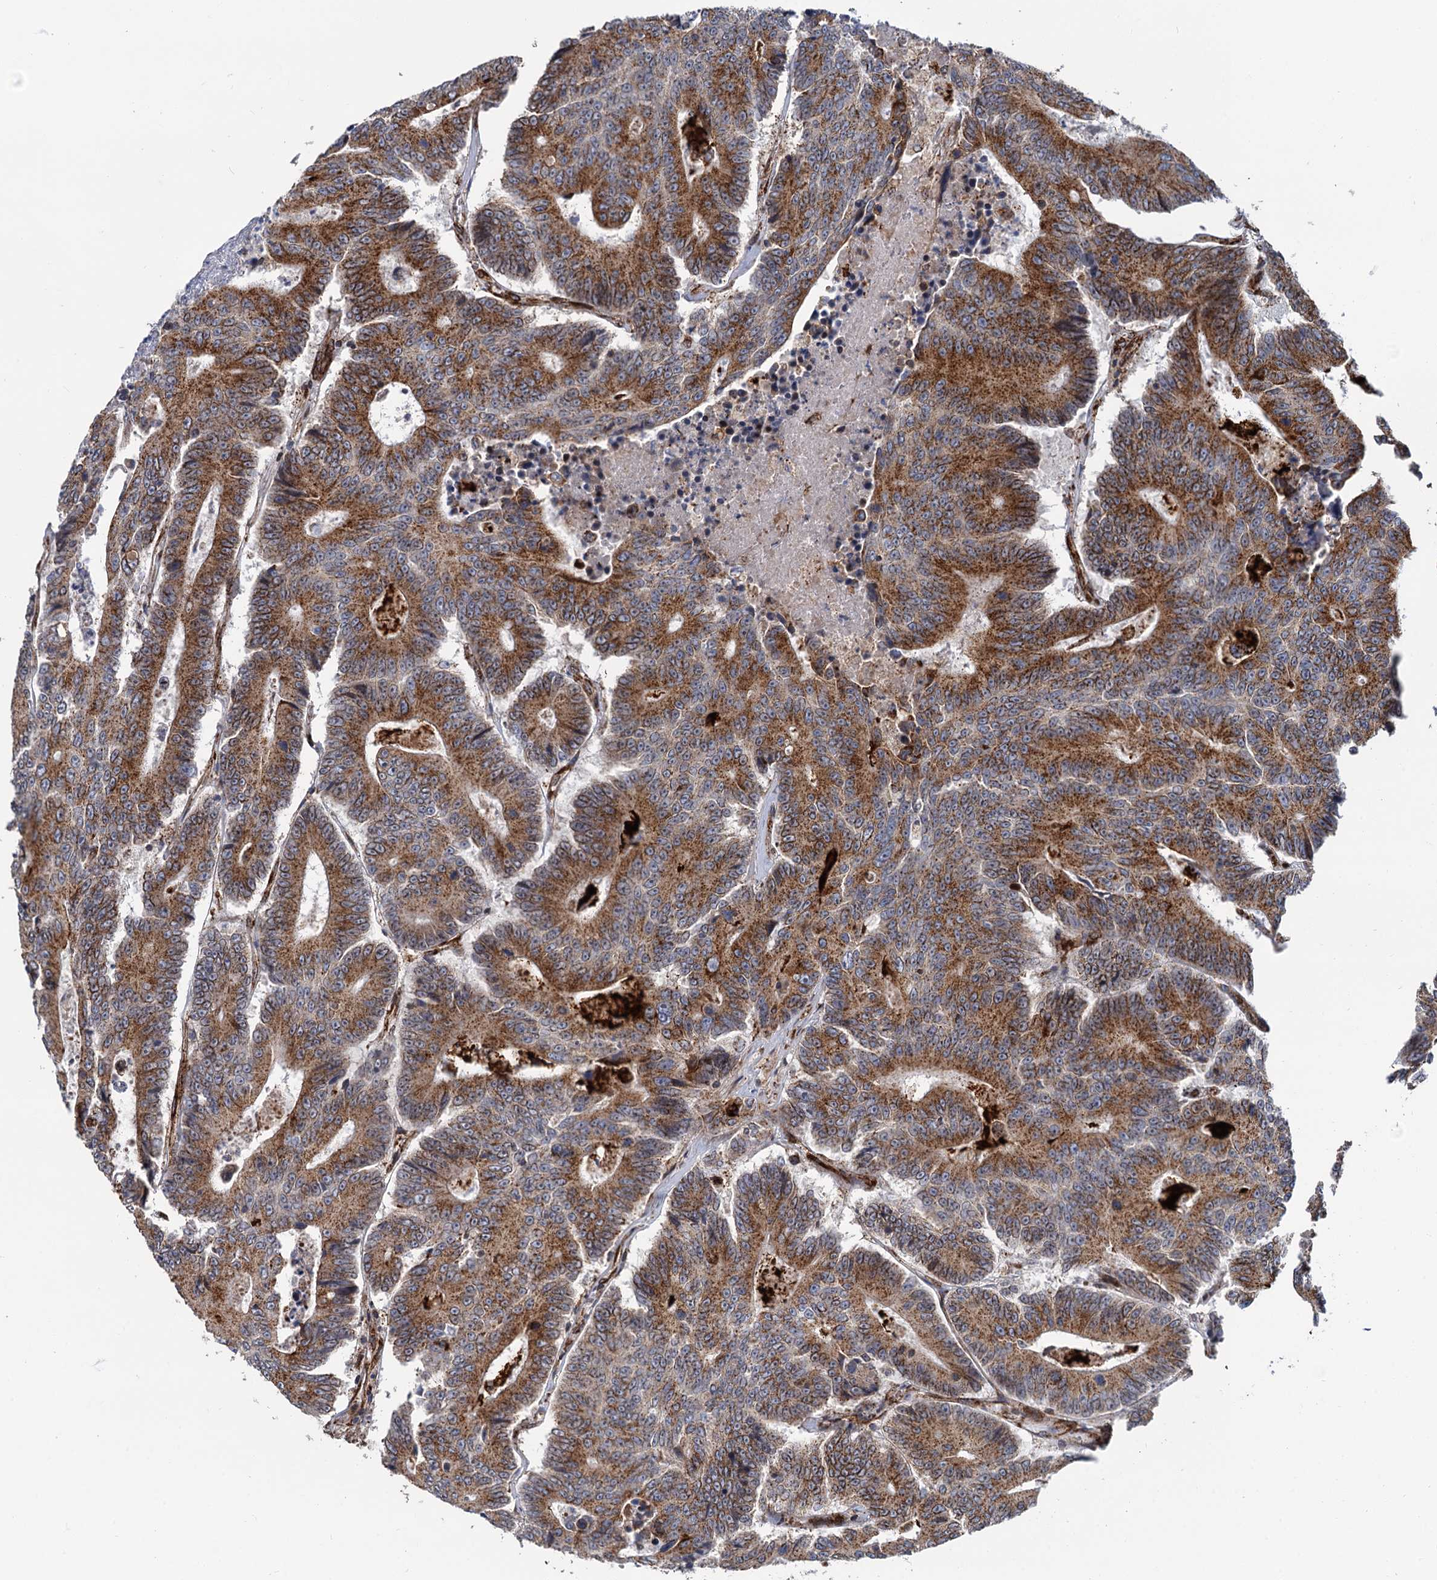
{"staining": {"intensity": "strong", "quantity": ">75%", "location": "cytoplasmic/membranous"}, "tissue": "colorectal cancer", "cell_type": "Tumor cells", "image_type": "cancer", "snomed": [{"axis": "morphology", "description": "Adenocarcinoma, NOS"}, {"axis": "topography", "description": "Colon"}], "caption": "This is a photomicrograph of IHC staining of colorectal adenocarcinoma, which shows strong expression in the cytoplasmic/membranous of tumor cells.", "gene": "SUPT20H", "patient": {"sex": "male", "age": 83}}